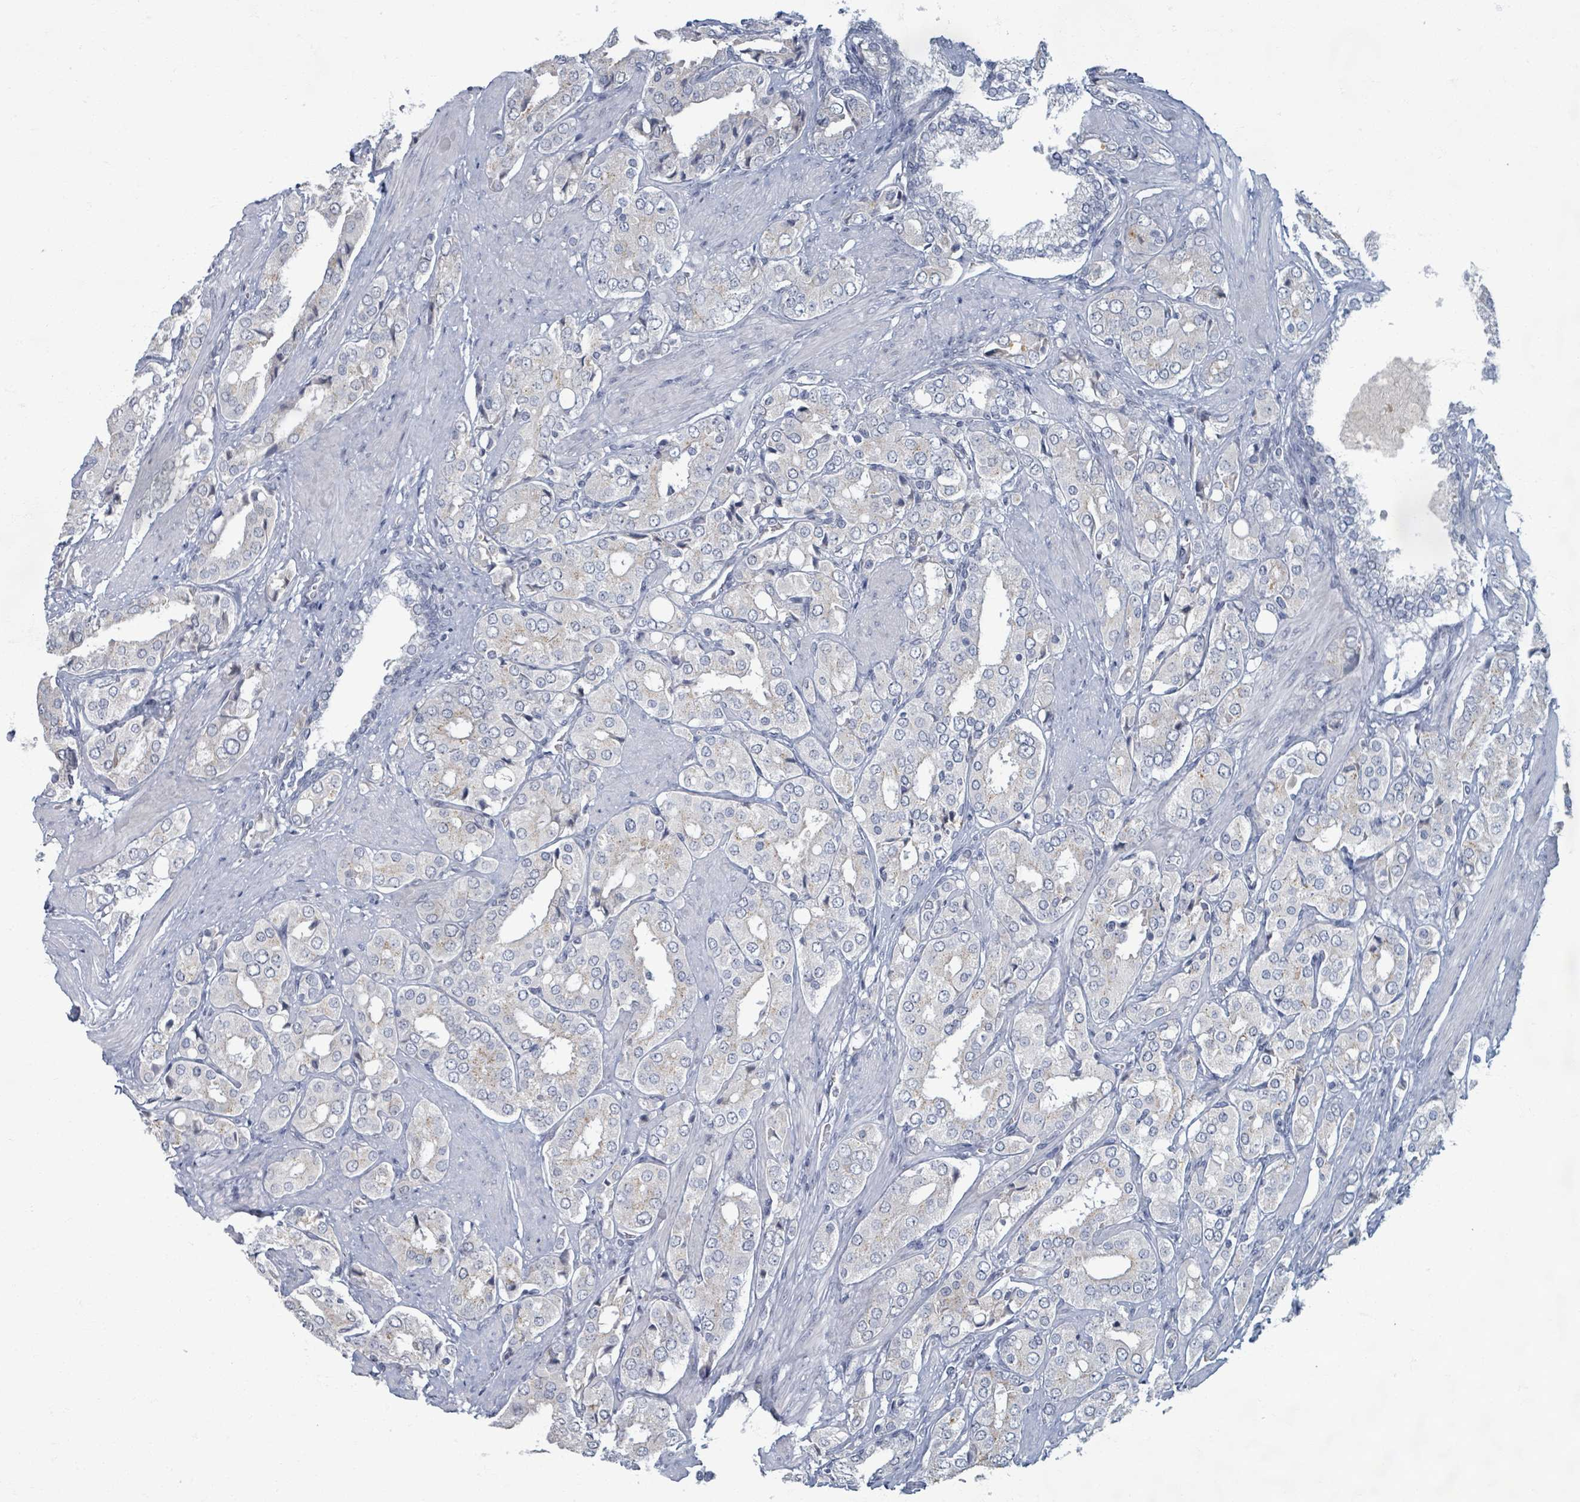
{"staining": {"intensity": "negative", "quantity": "none", "location": "none"}, "tissue": "prostate cancer", "cell_type": "Tumor cells", "image_type": "cancer", "snomed": [{"axis": "morphology", "description": "Adenocarcinoma, High grade"}, {"axis": "topography", "description": "Prostate"}], "caption": "This is a histopathology image of immunohistochemistry staining of prostate cancer, which shows no expression in tumor cells.", "gene": "WNT11", "patient": {"sex": "male", "age": 71}}